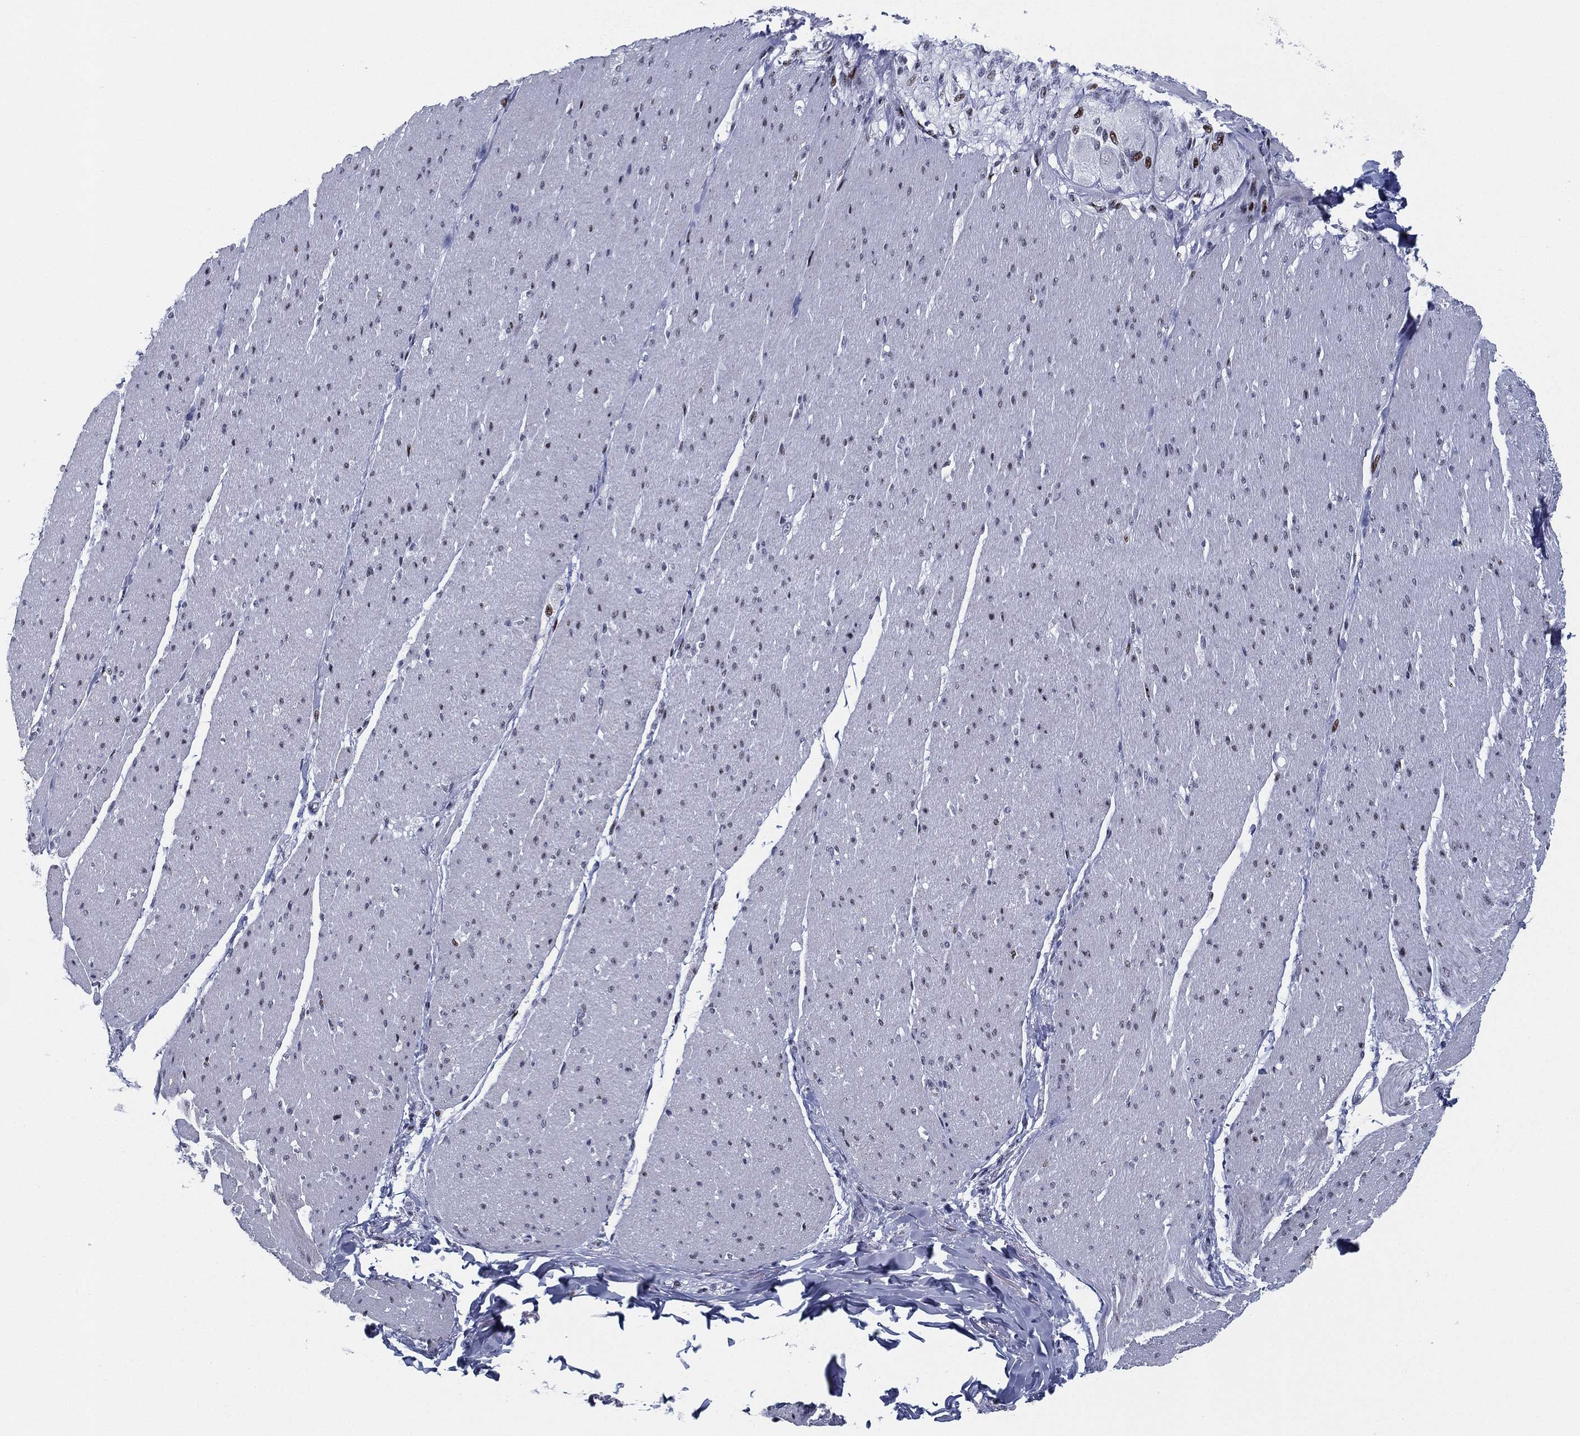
{"staining": {"intensity": "negative", "quantity": "none", "location": "none"}, "tissue": "soft tissue", "cell_type": "Fibroblasts", "image_type": "normal", "snomed": [{"axis": "morphology", "description": "Normal tissue, NOS"}, {"axis": "topography", "description": "Smooth muscle"}, {"axis": "topography", "description": "Duodenum"}, {"axis": "topography", "description": "Peripheral nerve tissue"}], "caption": "Micrograph shows no protein positivity in fibroblasts of unremarkable soft tissue.", "gene": "CYB561D2", "patient": {"sex": "female", "age": 61}}